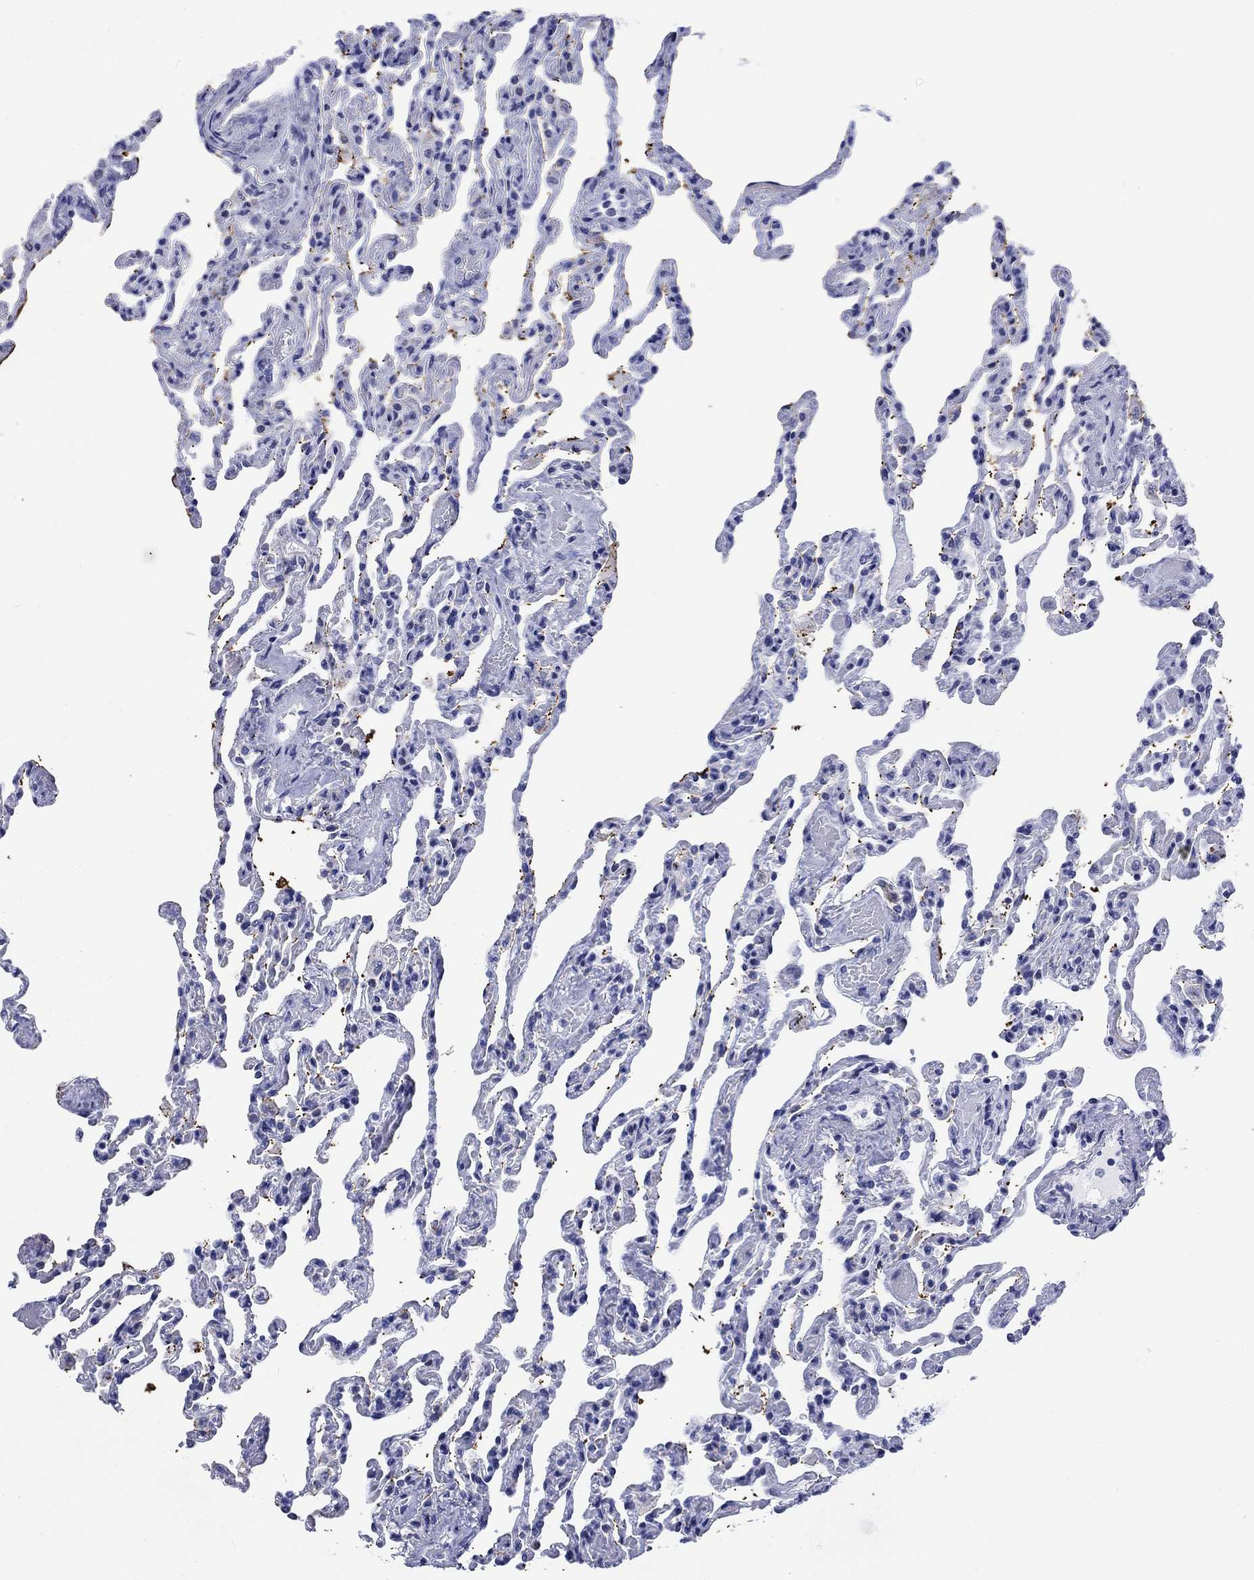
{"staining": {"intensity": "negative", "quantity": "none", "location": "none"}, "tissue": "lung", "cell_type": "Alveolar cells", "image_type": "normal", "snomed": [{"axis": "morphology", "description": "Normal tissue, NOS"}, {"axis": "topography", "description": "Lung"}], "caption": "IHC image of normal human lung stained for a protein (brown), which displays no staining in alveolar cells. (Stains: DAB immunohistochemistry with hematoxylin counter stain, Microscopy: brightfield microscopy at high magnification).", "gene": "KRT76", "patient": {"sex": "female", "age": 43}}